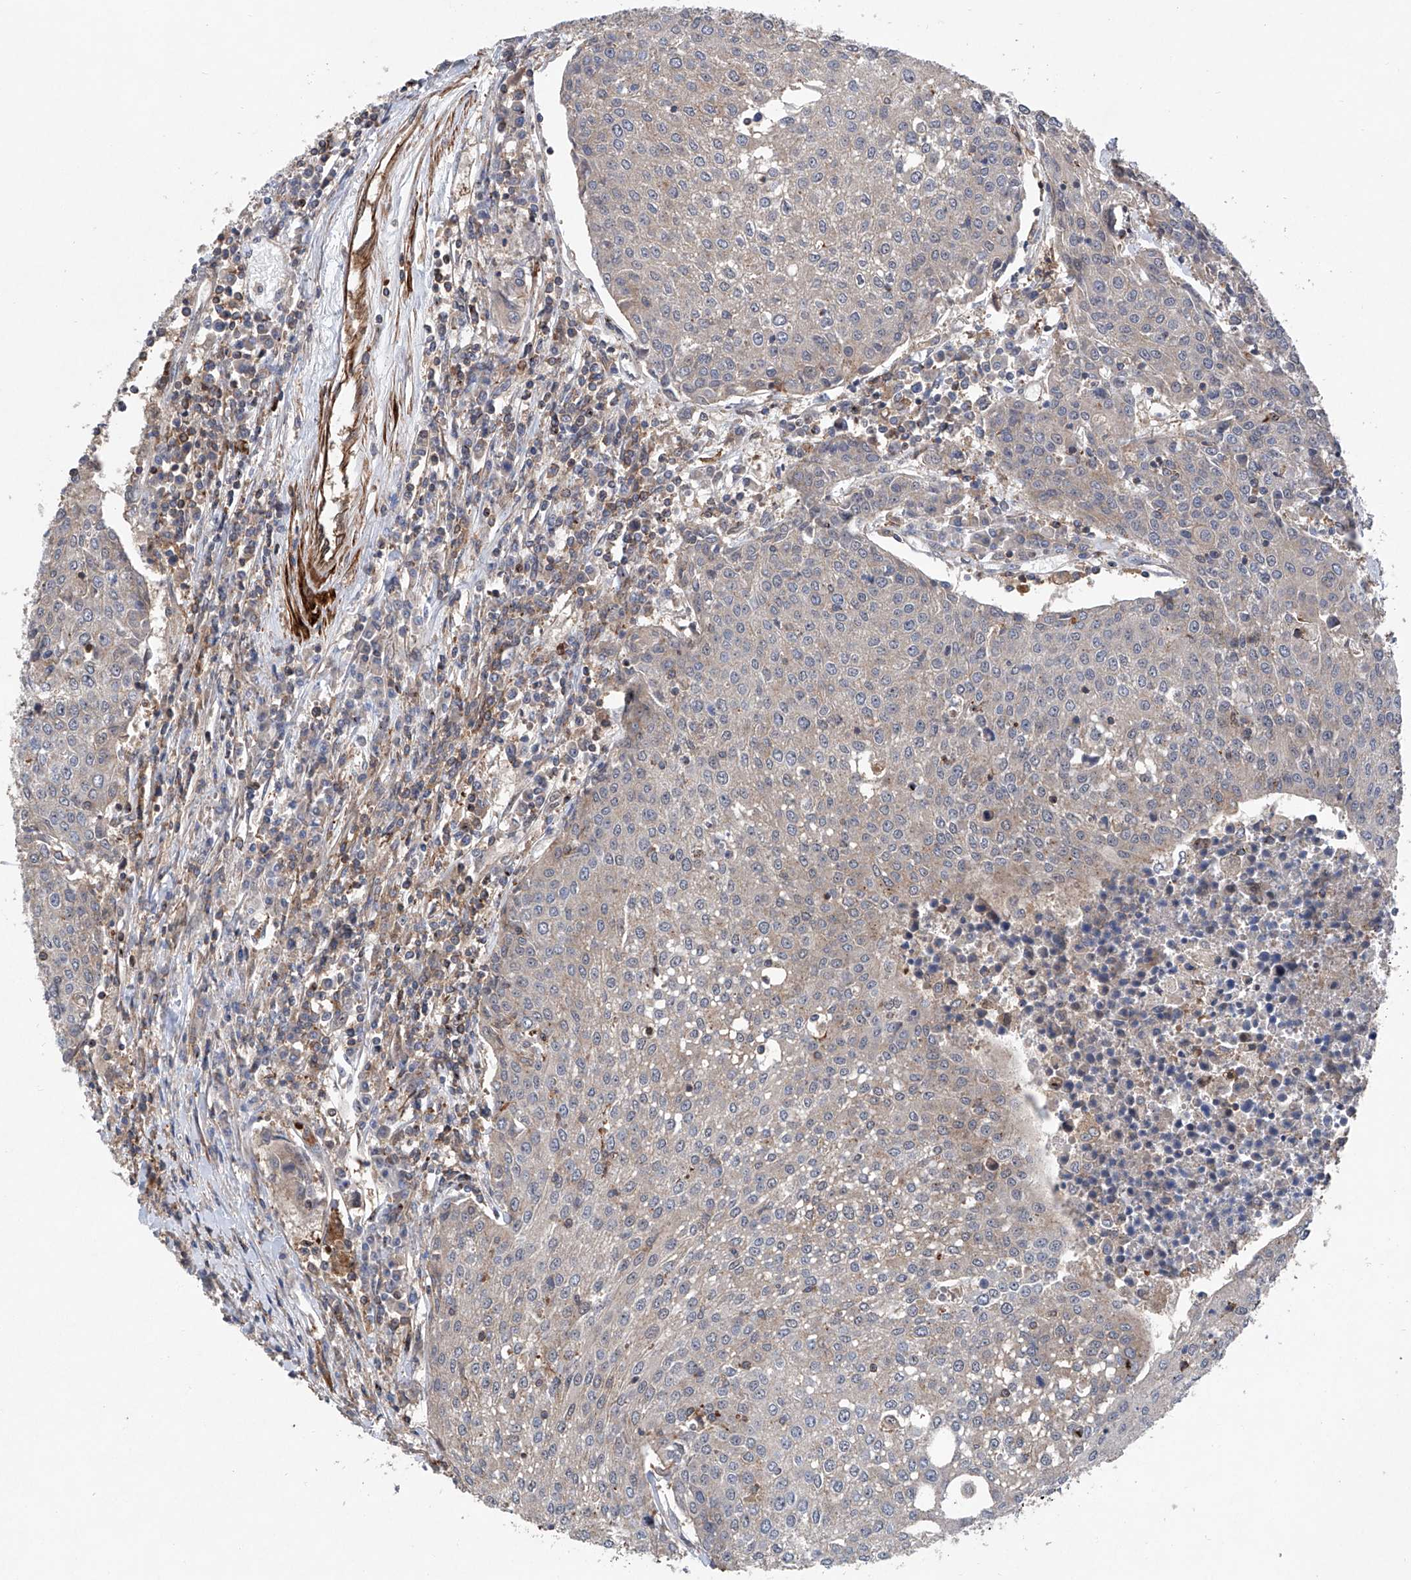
{"staining": {"intensity": "negative", "quantity": "none", "location": "none"}, "tissue": "urothelial cancer", "cell_type": "Tumor cells", "image_type": "cancer", "snomed": [{"axis": "morphology", "description": "Urothelial carcinoma, High grade"}, {"axis": "topography", "description": "Urinary bladder"}], "caption": "IHC histopathology image of neoplastic tissue: human high-grade urothelial carcinoma stained with DAB exhibits no significant protein staining in tumor cells. (DAB (3,3'-diaminobenzidine) immunohistochemistry (IHC), high magnification).", "gene": "NT5C3A", "patient": {"sex": "female", "age": 85}}